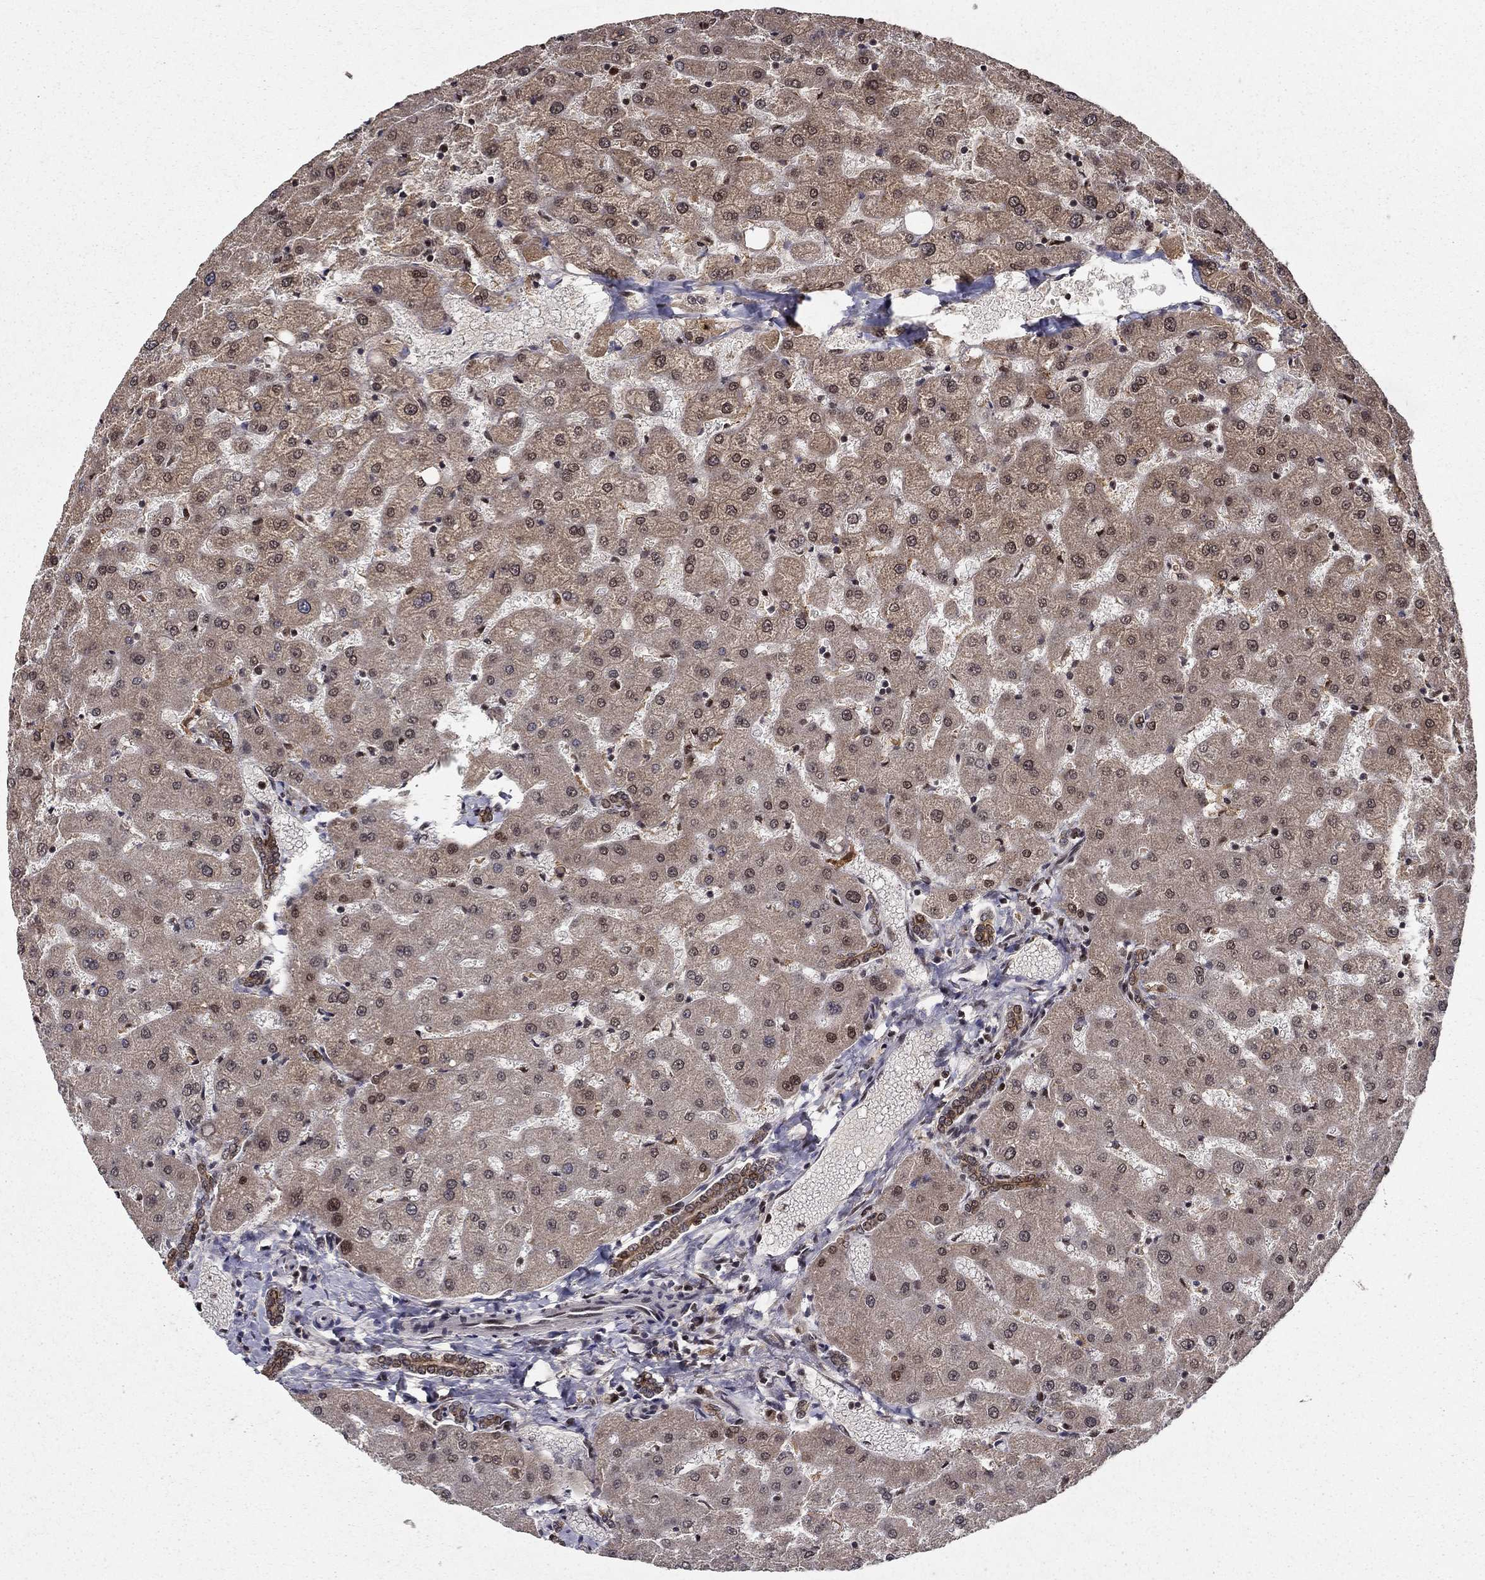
{"staining": {"intensity": "moderate", "quantity": "25%-75%", "location": "cytoplasmic/membranous"}, "tissue": "liver", "cell_type": "Cholangiocytes", "image_type": "normal", "snomed": [{"axis": "morphology", "description": "Normal tissue, NOS"}, {"axis": "topography", "description": "Liver"}], "caption": "Immunohistochemistry (DAB (3,3'-diaminobenzidine)) staining of normal human liver exhibits moderate cytoplasmic/membranous protein positivity in about 25%-75% of cholangiocytes. (DAB (3,3'-diaminobenzidine) = brown stain, brightfield microscopy at high magnification).", "gene": "CDCA7L", "patient": {"sex": "female", "age": 50}}